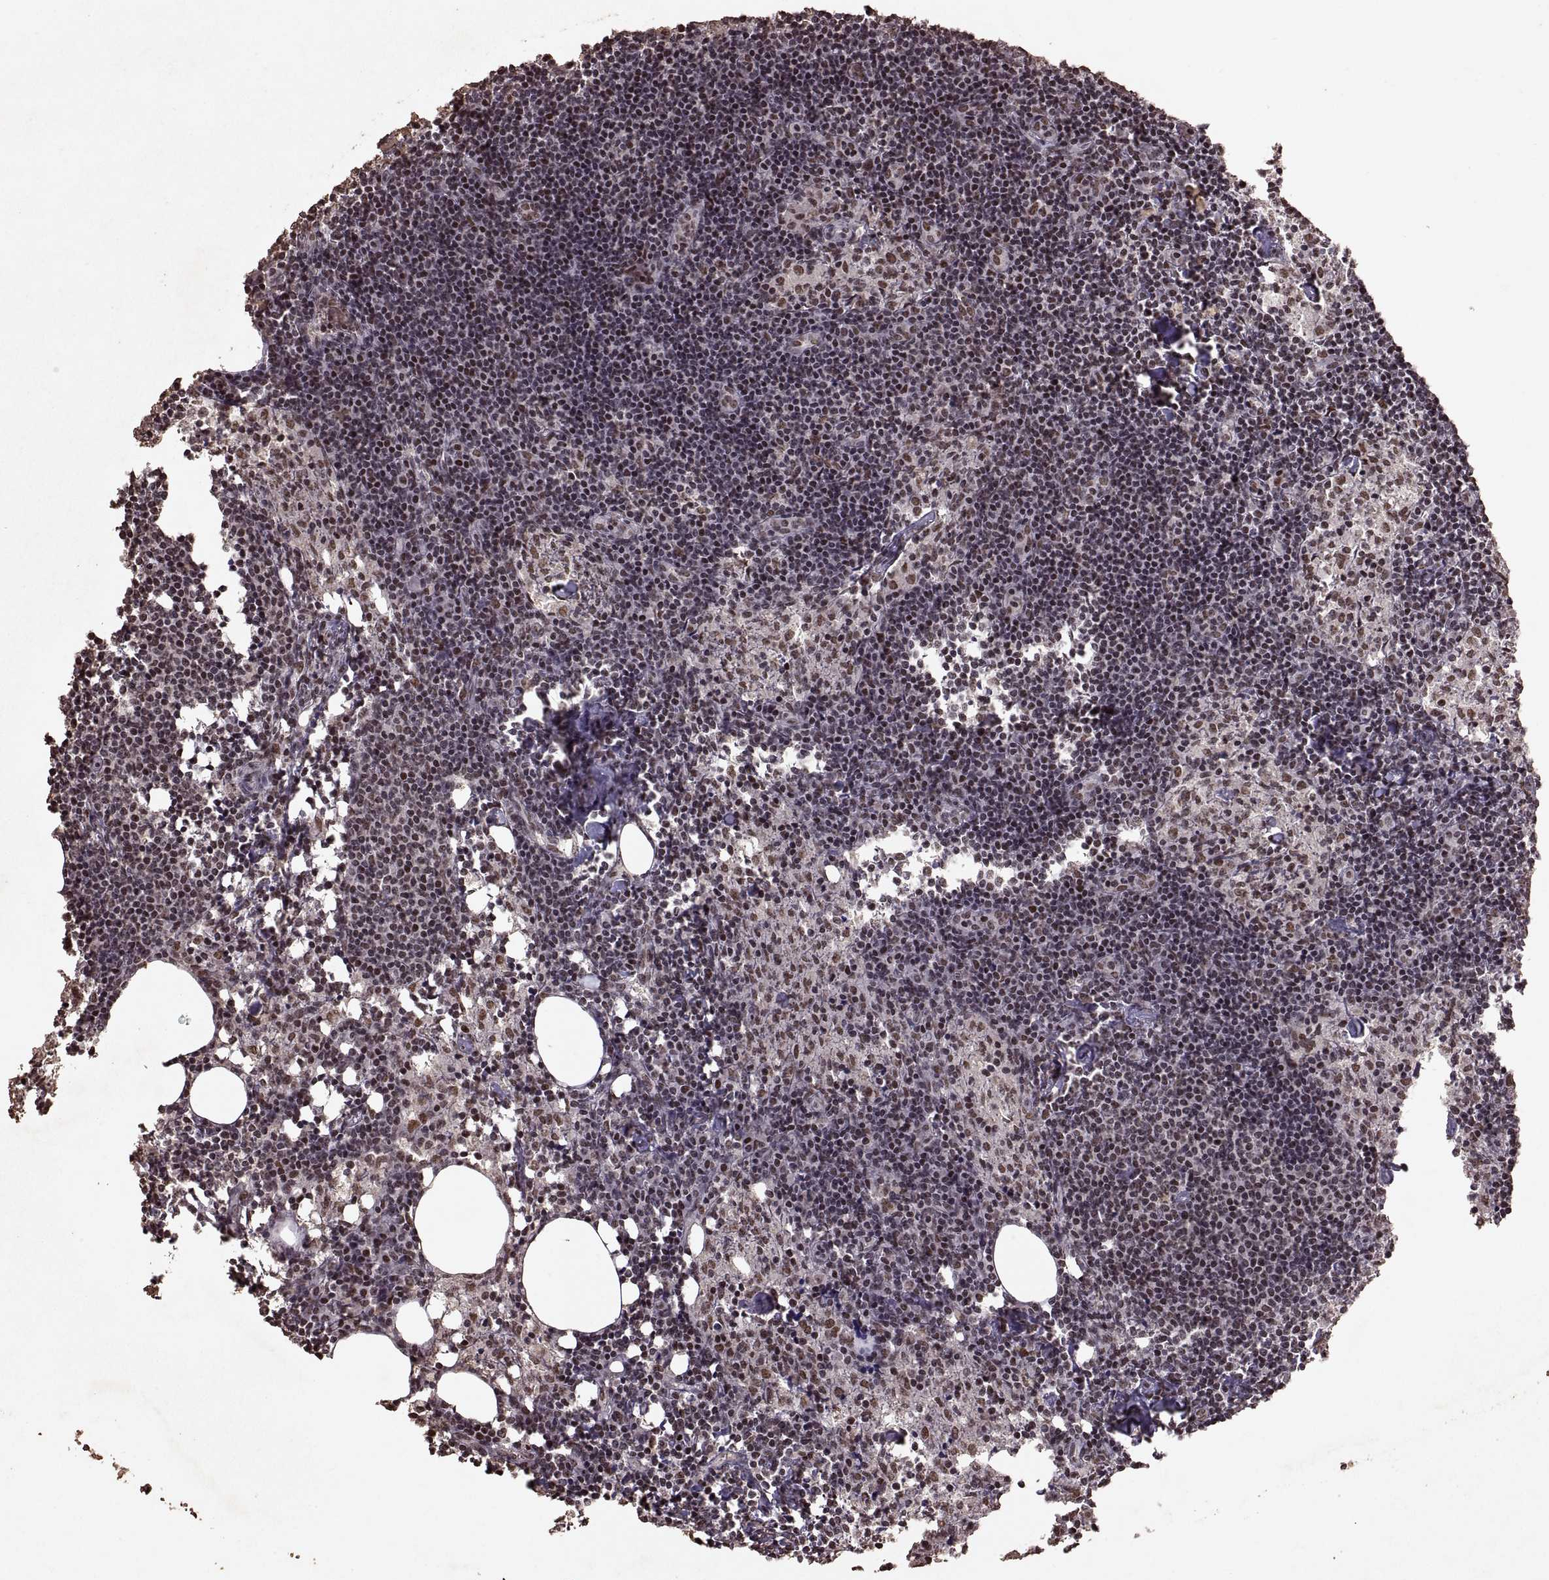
{"staining": {"intensity": "moderate", "quantity": "25%-75%", "location": "nuclear"}, "tissue": "lymph node", "cell_type": "Germinal center cells", "image_type": "normal", "snomed": [{"axis": "morphology", "description": "Normal tissue, NOS"}, {"axis": "topography", "description": "Lymph node"}], "caption": "Moderate nuclear staining for a protein is identified in approximately 25%-75% of germinal center cells of normal lymph node using immunohistochemistry (IHC).", "gene": "MT1E", "patient": {"sex": "female", "age": 52}}